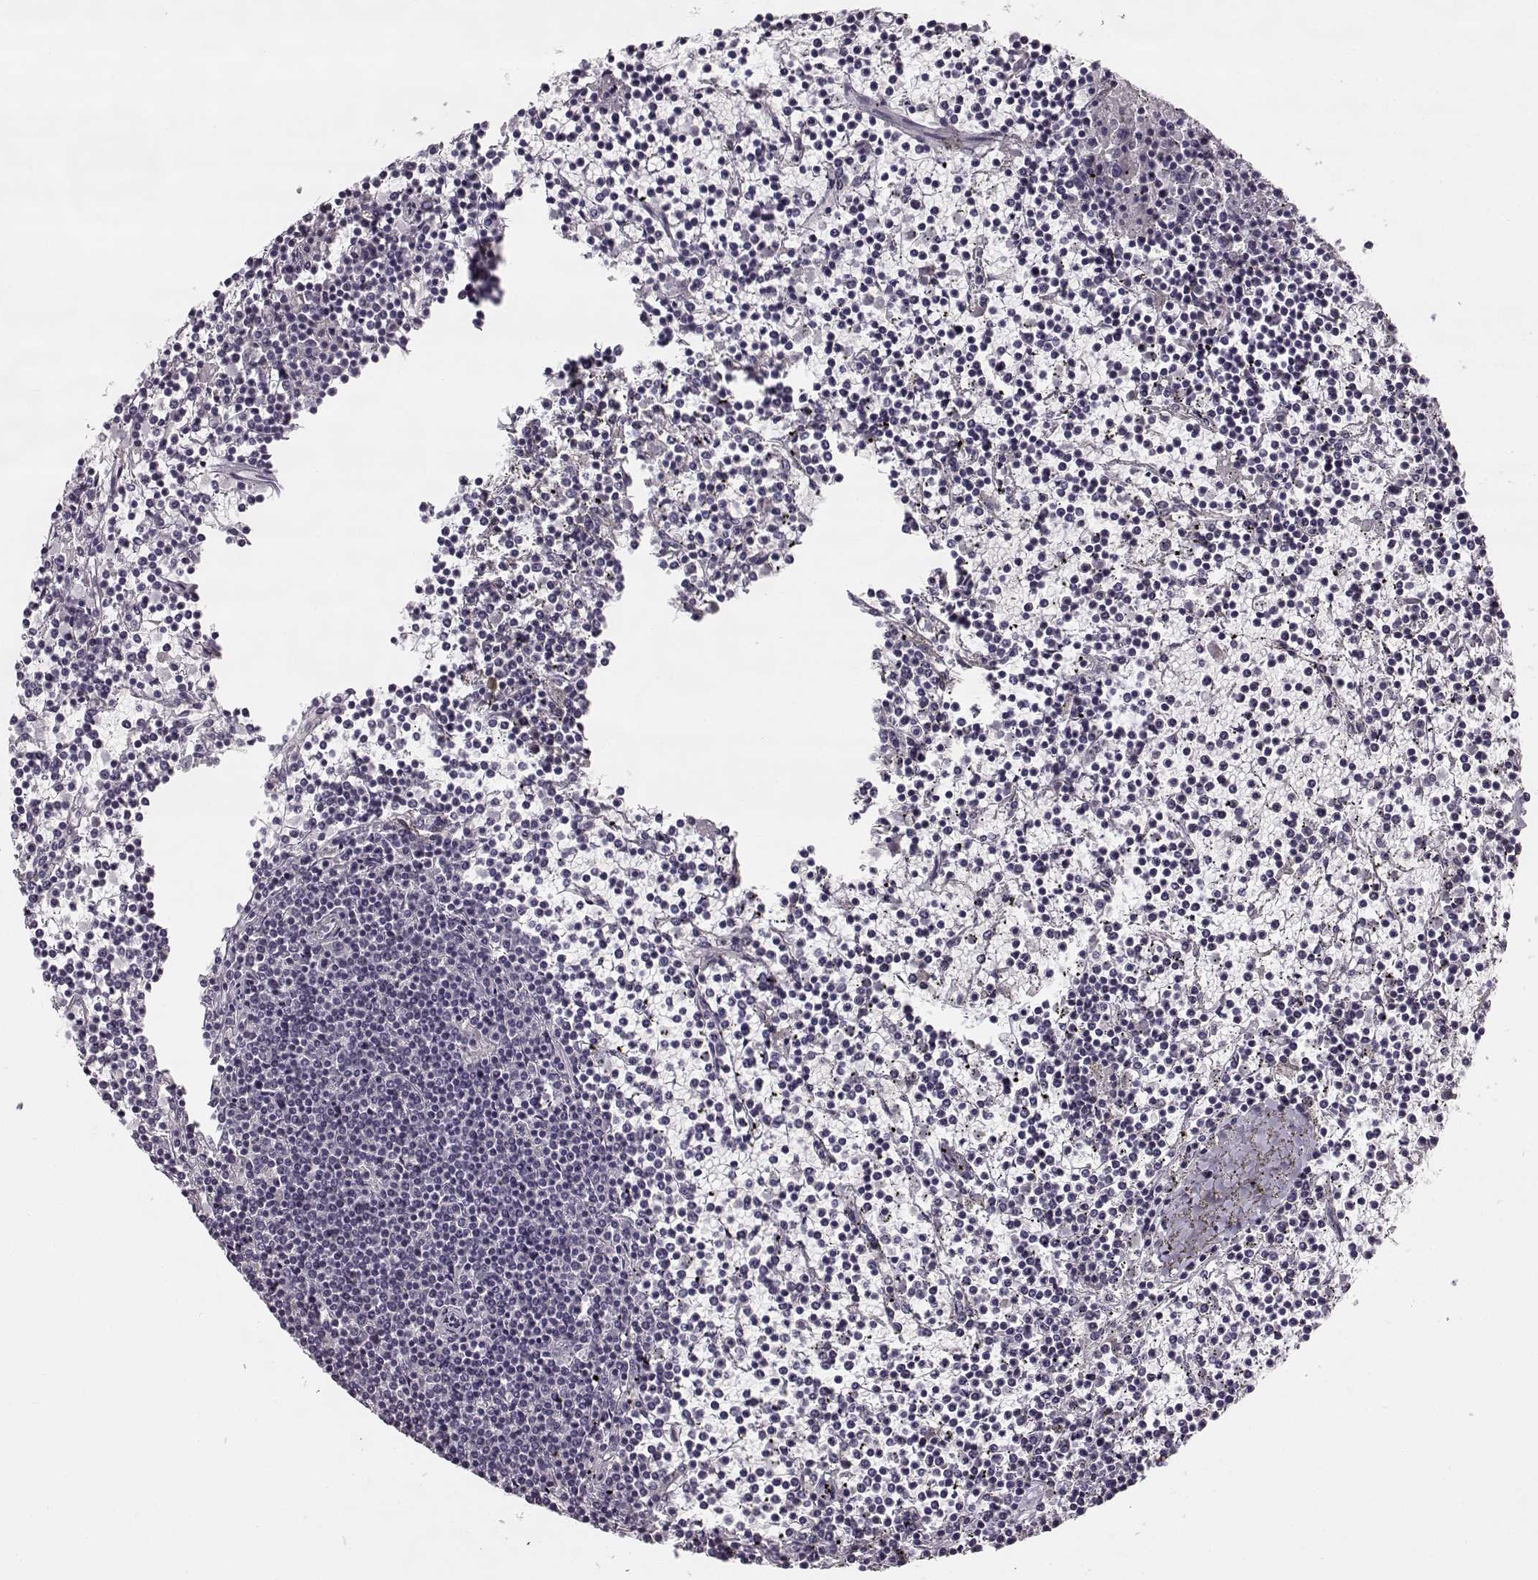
{"staining": {"intensity": "negative", "quantity": "none", "location": "none"}, "tissue": "lymphoma", "cell_type": "Tumor cells", "image_type": "cancer", "snomed": [{"axis": "morphology", "description": "Malignant lymphoma, non-Hodgkin's type, Low grade"}, {"axis": "topography", "description": "Spleen"}], "caption": "The immunohistochemistry histopathology image has no significant staining in tumor cells of malignant lymphoma, non-Hodgkin's type (low-grade) tissue.", "gene": "MAP6D1", "patient": {"sex": "female", "age": 19}}